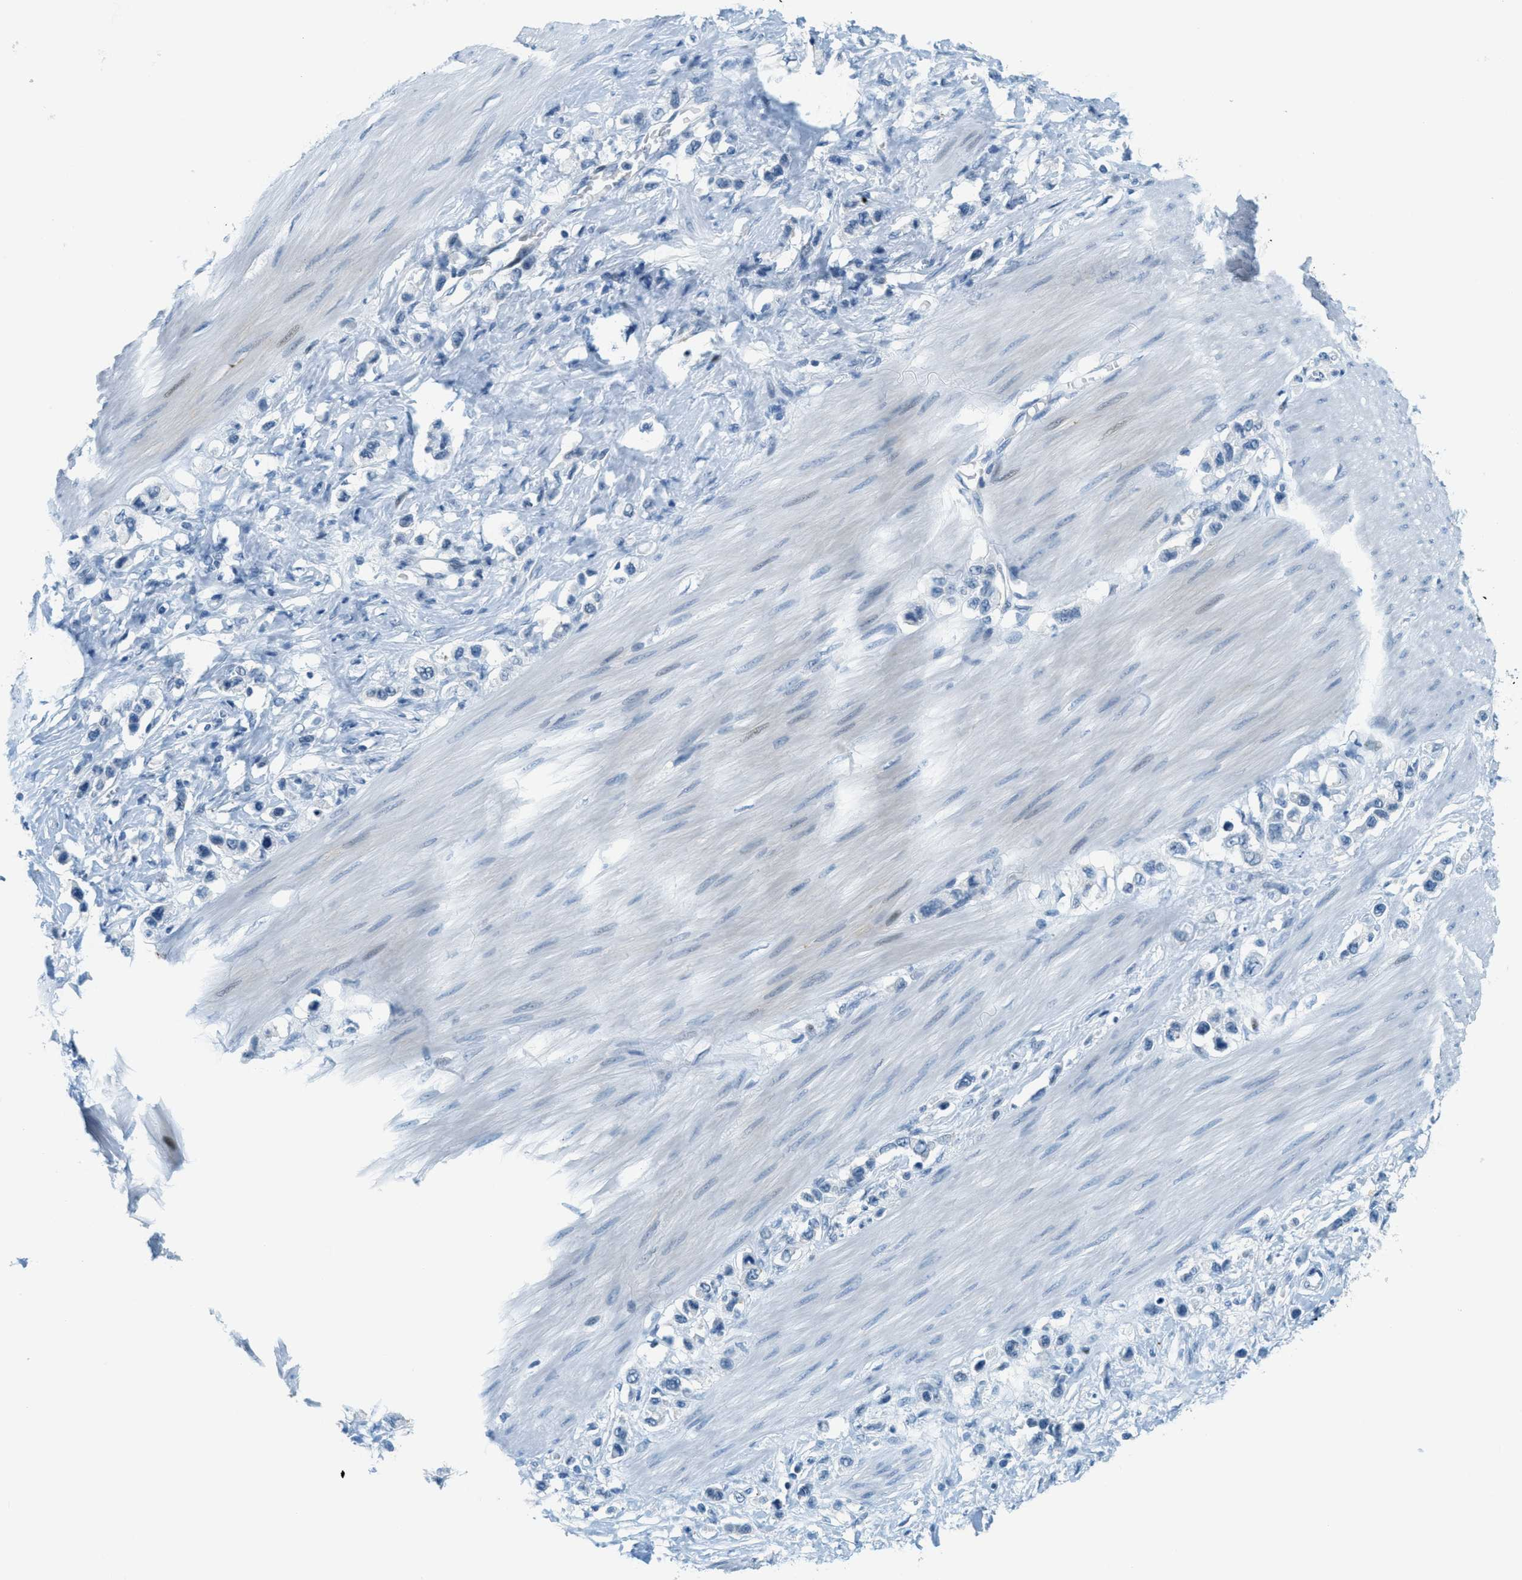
{"staining": {"intensity": "negative", "quantity": "none", "location": "none"}, "tissue": "stomach cancer", "cell_type": "Tumor cells", "image_type": "cancer", "snomed": [{"axis": "morphology", "description": "Adenocarcinoma, NOS"}, {"axis": "topography", "description": "Stomach"}], "caption": "Immunohistochemistry (IHC) photomicrograph of stomach adenocarcinoma stained for a protein (brown), which demonstrates no staining in tumor cells.", "gene": "CYP4X1", "patient": {"sex": "female", "age": 65}}